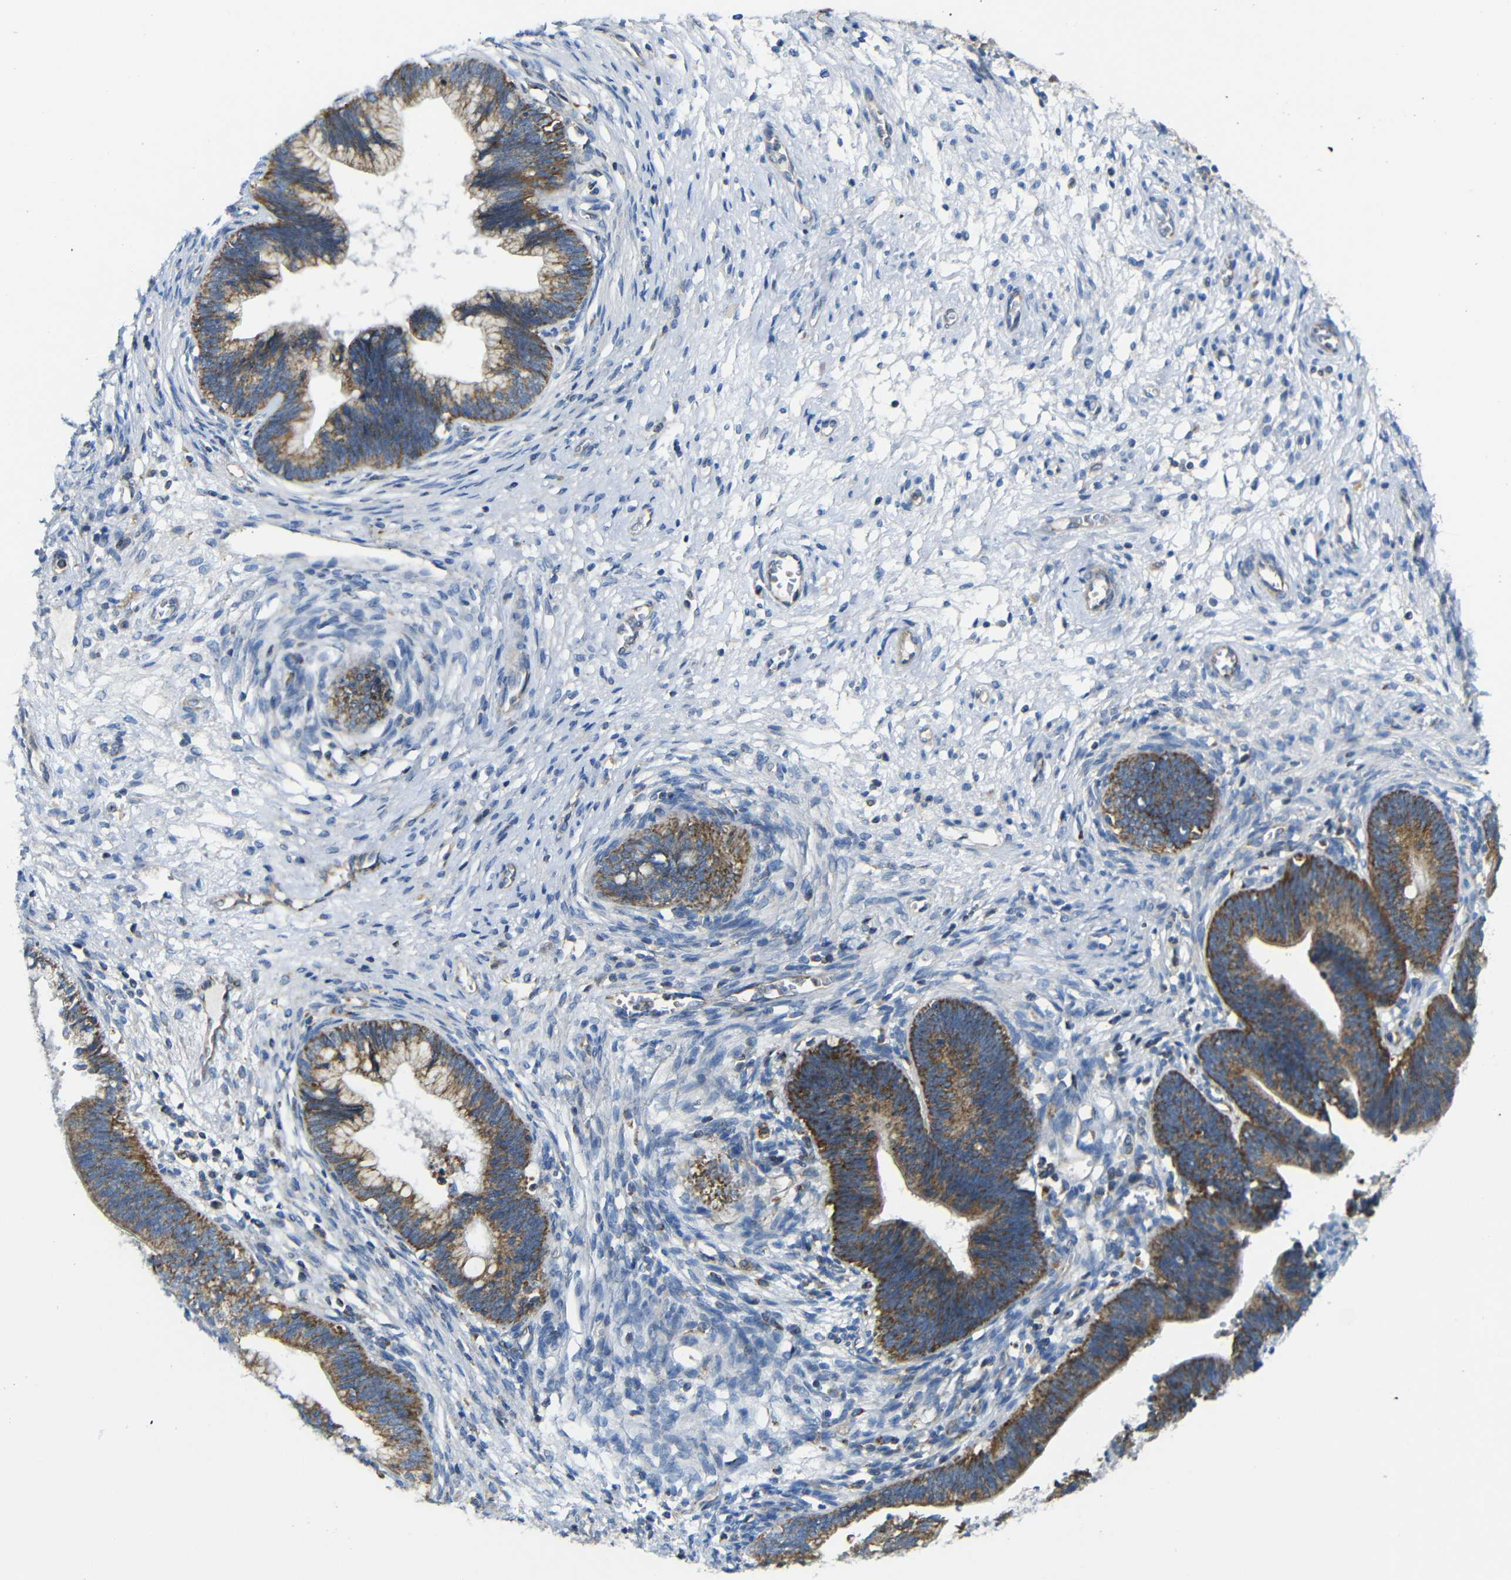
{"staining": {"intensity": "moderate", "quantity": ">75%", "location": "cytoplasmic/membranous"}, "tissue": "cervical cancer", "cell_type": "Tumor cells", "image_type": "cancer", "snomed": [{"axis": "morphology", "description": "Adenocarcinoma, NOS"}, {"axis": "topography", "description": "Cervix"}], "caption": "Tumor cells demonstrate moderate cytoplasmic/membranous positivity in approximately >75% of cells in adenocarcinoma (cervical).", "gene": "PDCD1LG2", "patient": {"sex": "female", "age": 44}}